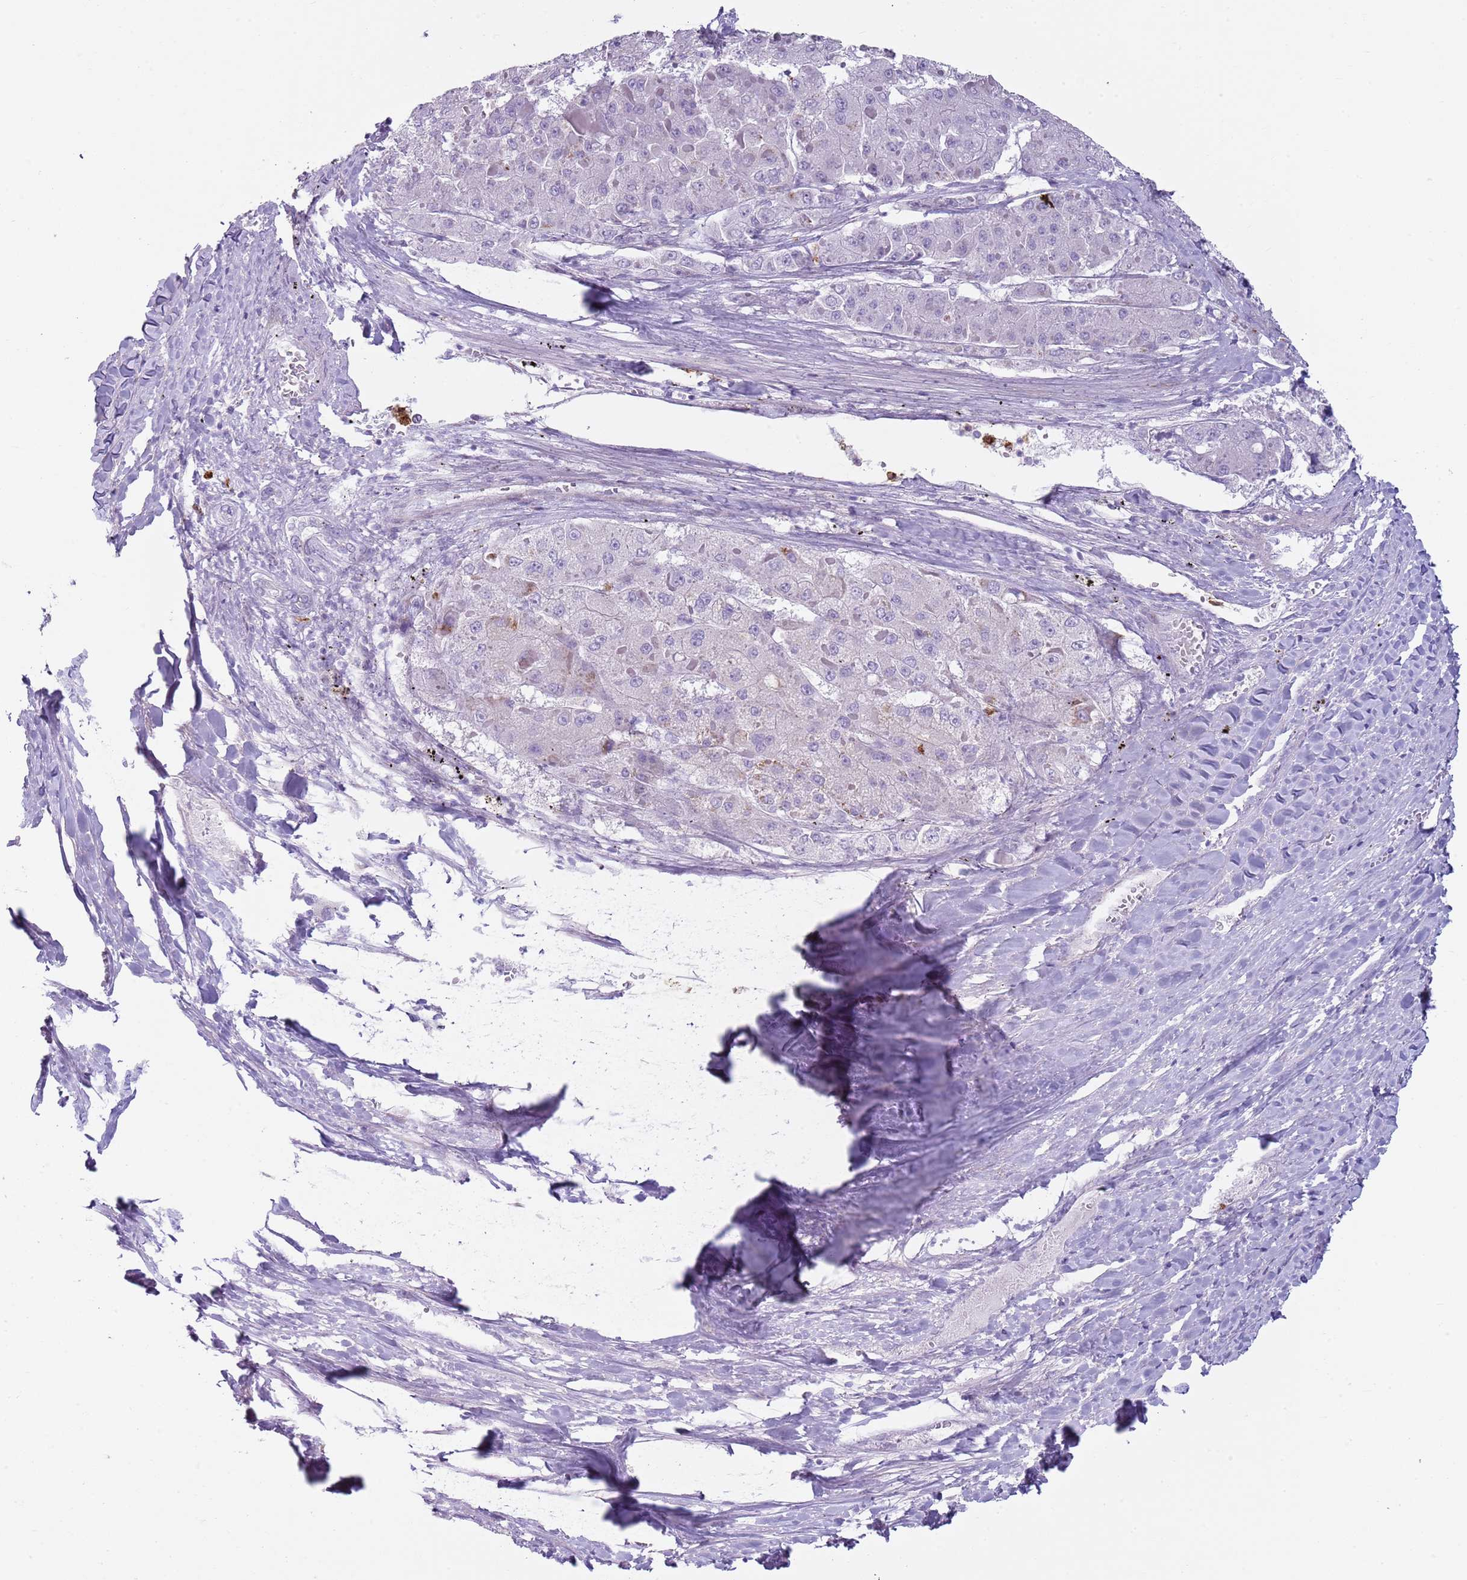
{"staining": {"intensity": "negative", "quantity": "none", "location": "none"}, "tissue": "liver cancer", "cell_type": "Tumor cells", "image_type": "cancer", "snomed": [{"axis": "morphology", "description": "Carcinoma, Hepatocellular, NOS"}, {"axis": "topography", "description": "Liver"}], "caption": "Tumor cells show no significant protein positivity in liver hepatocellular carcinoma.", "gene": "CD177", "patient": {"sex": "female", "age": 73}}